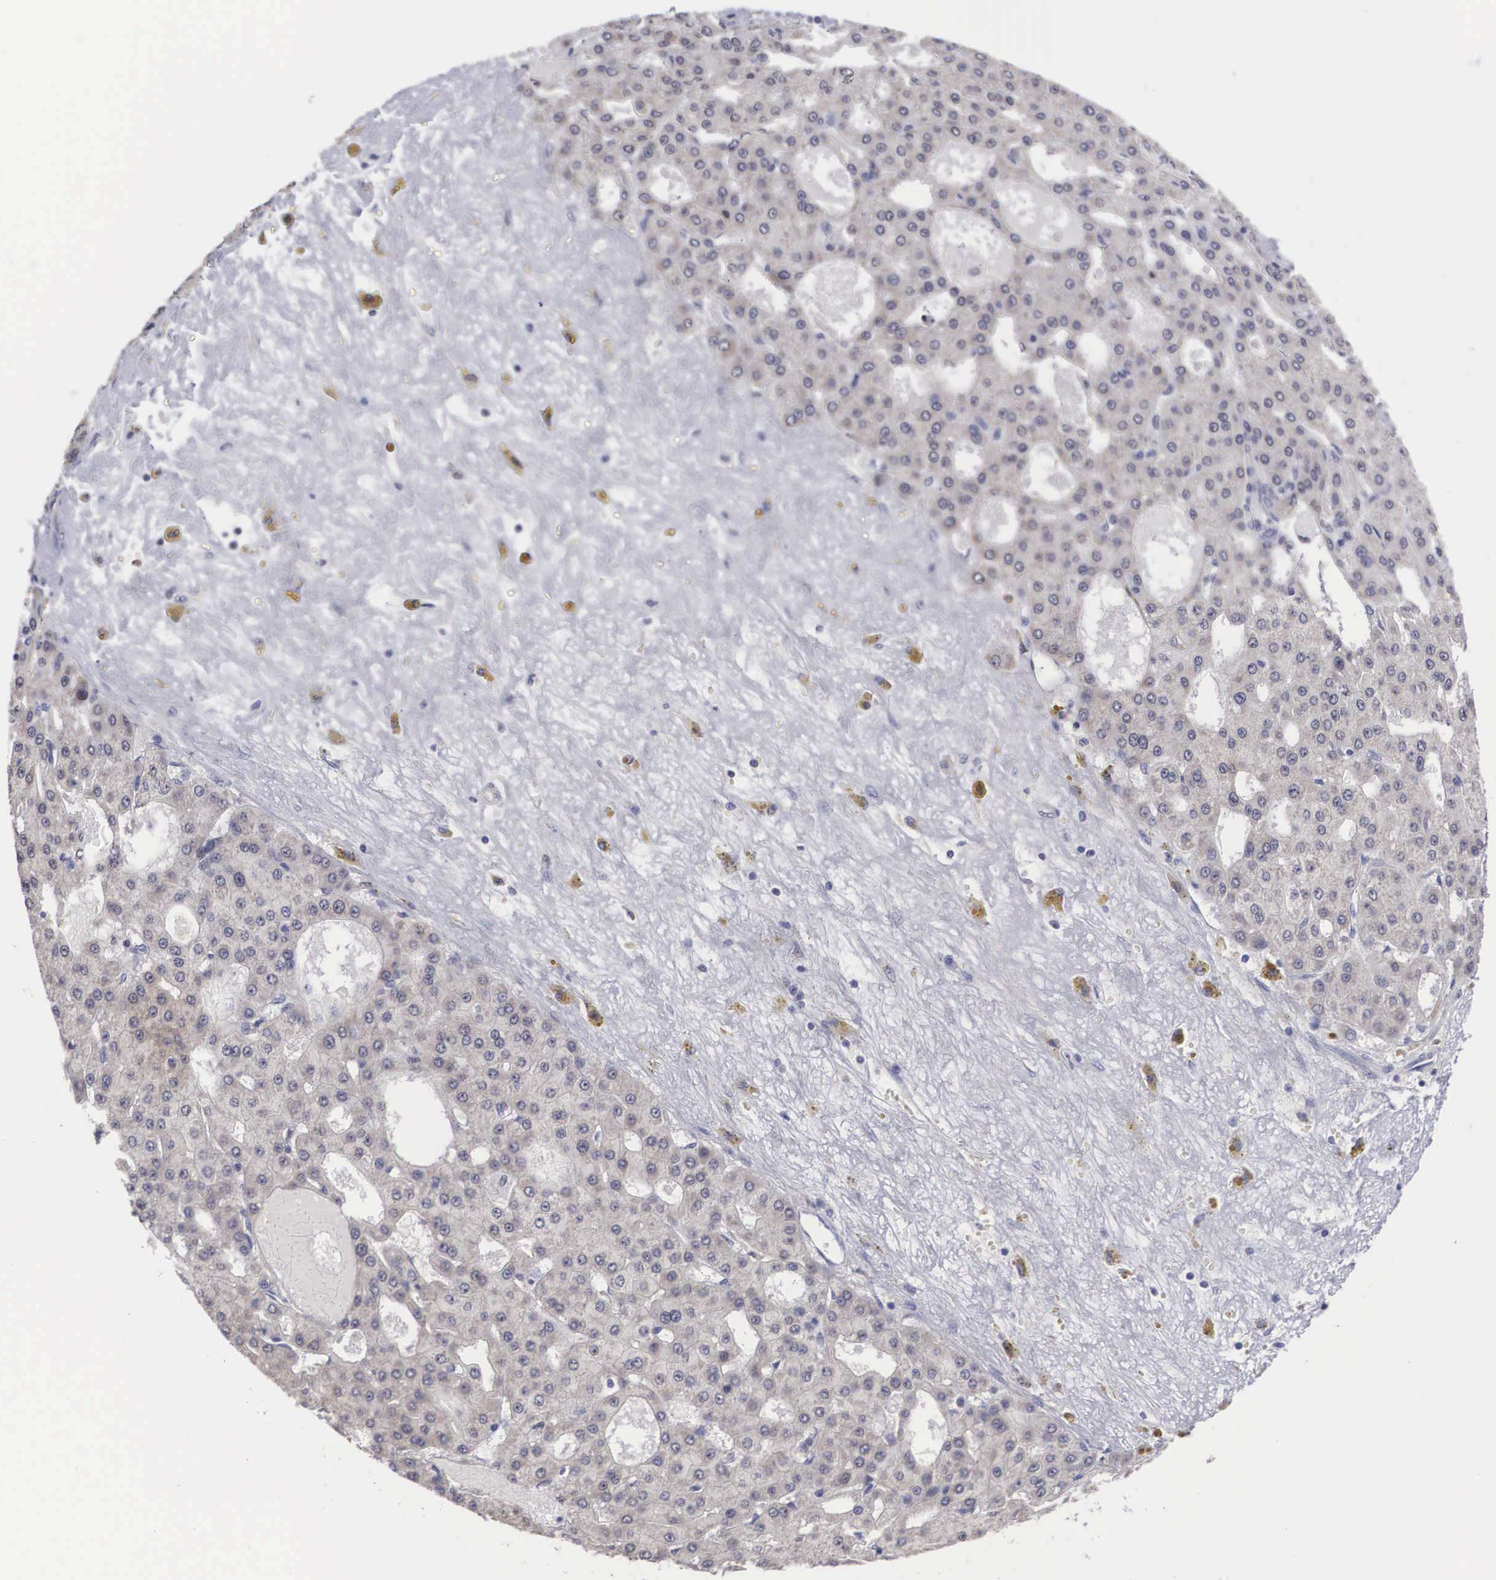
{"staining": {"intensity": "negative", "quantity": "none", "location": "none"}, "tissue": "liver cancer", "cell_type": "Tumor cells", "image_type": "cancer", "snomed": [{"axis": "morphology", "description": "Carcinoma, Hepatocellular, NOS"}, {"axis": "topography", "description": "Liver"}], "caption": "DAB (3,3'-diaminobenzidine) immunohistochemical staining of human liver hepatocellular carcinoma reveals no significant staining in tumor cells.", "gene": "GRIPAP1", "patient": {"sex": "male", "age": 47}}